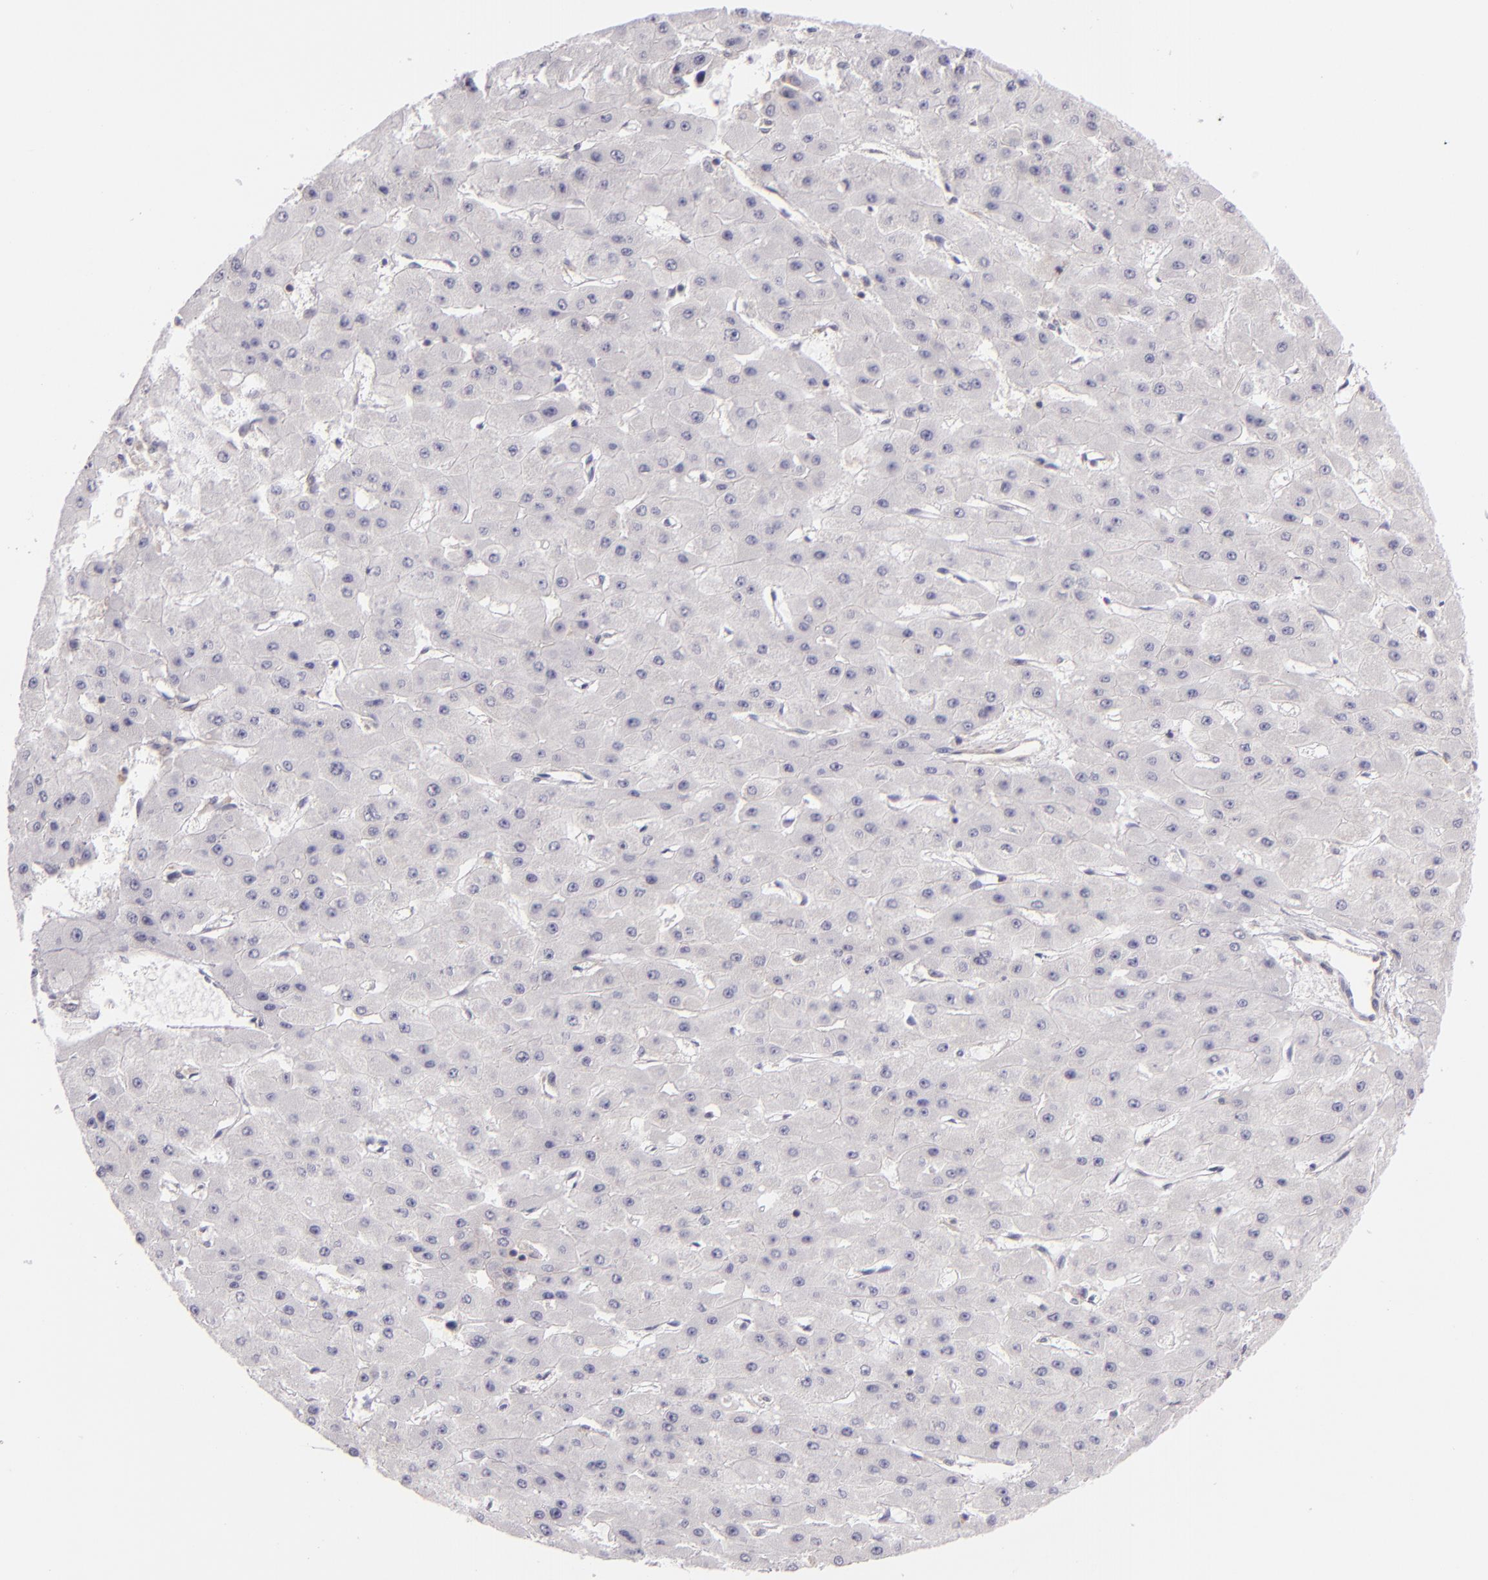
{"staining": {"intensity": "negative", "quantity": "none", "location": "none"}, "tissue": "liver cancer", "cell_type": "Tumor cells", "image_type": "cancer", "snomed": [{"axis": "morphology", "description": "Carcinoma, Hepatocellular, NOS"}, {"axis": "topography", "description": "Liver"}], "caption": "This image is of liver hepatocellular carcinoma stained with immunohistochemistry to label a protein in brown with the nuclei are counter-stained blue. There is no expression in tumor cells.", "gene": "UPF3B", "patient": {"sex": "female", "age": 52}}